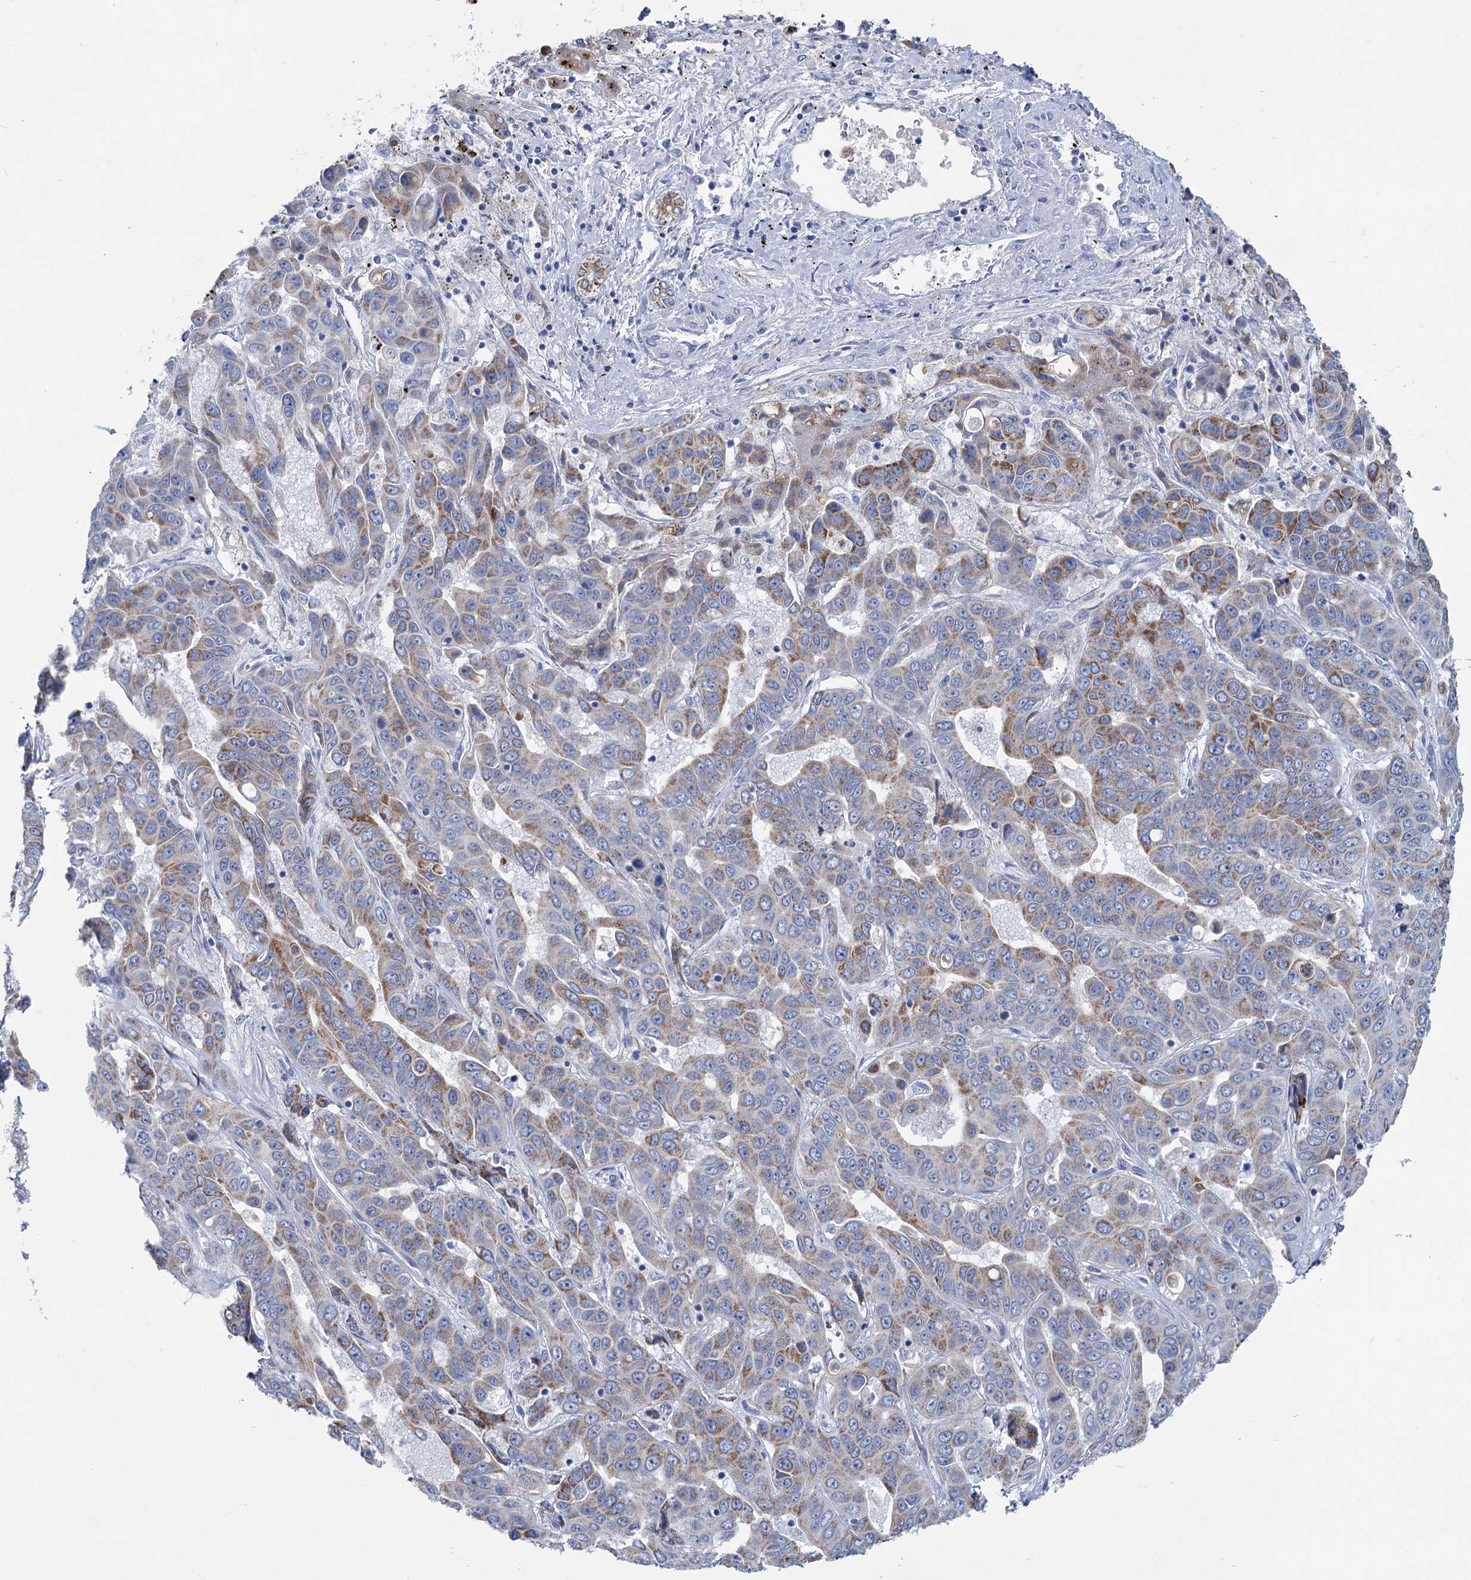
{"staining": {"intensity": "moderate", "quantity": "25%-75%", "location": "cytoplasmic/membranous"}, "tissue": "liver cancer", "cell_type": "Tumor cells", "image_type": "cancer", "snomed": [{"axis": "morphology", "description": "Cholangiocarcinoma"}, {"axis": "topography", "description": "Liver"}], "caption": "The image displays staining of liver cancer (cholangiocarcinoma), revealing moderate cytoplasmic/membranous protein staining (brown color) within tumor cells.", "gene": "CHDH", "patient": {"sex": "female", "age": 52}}